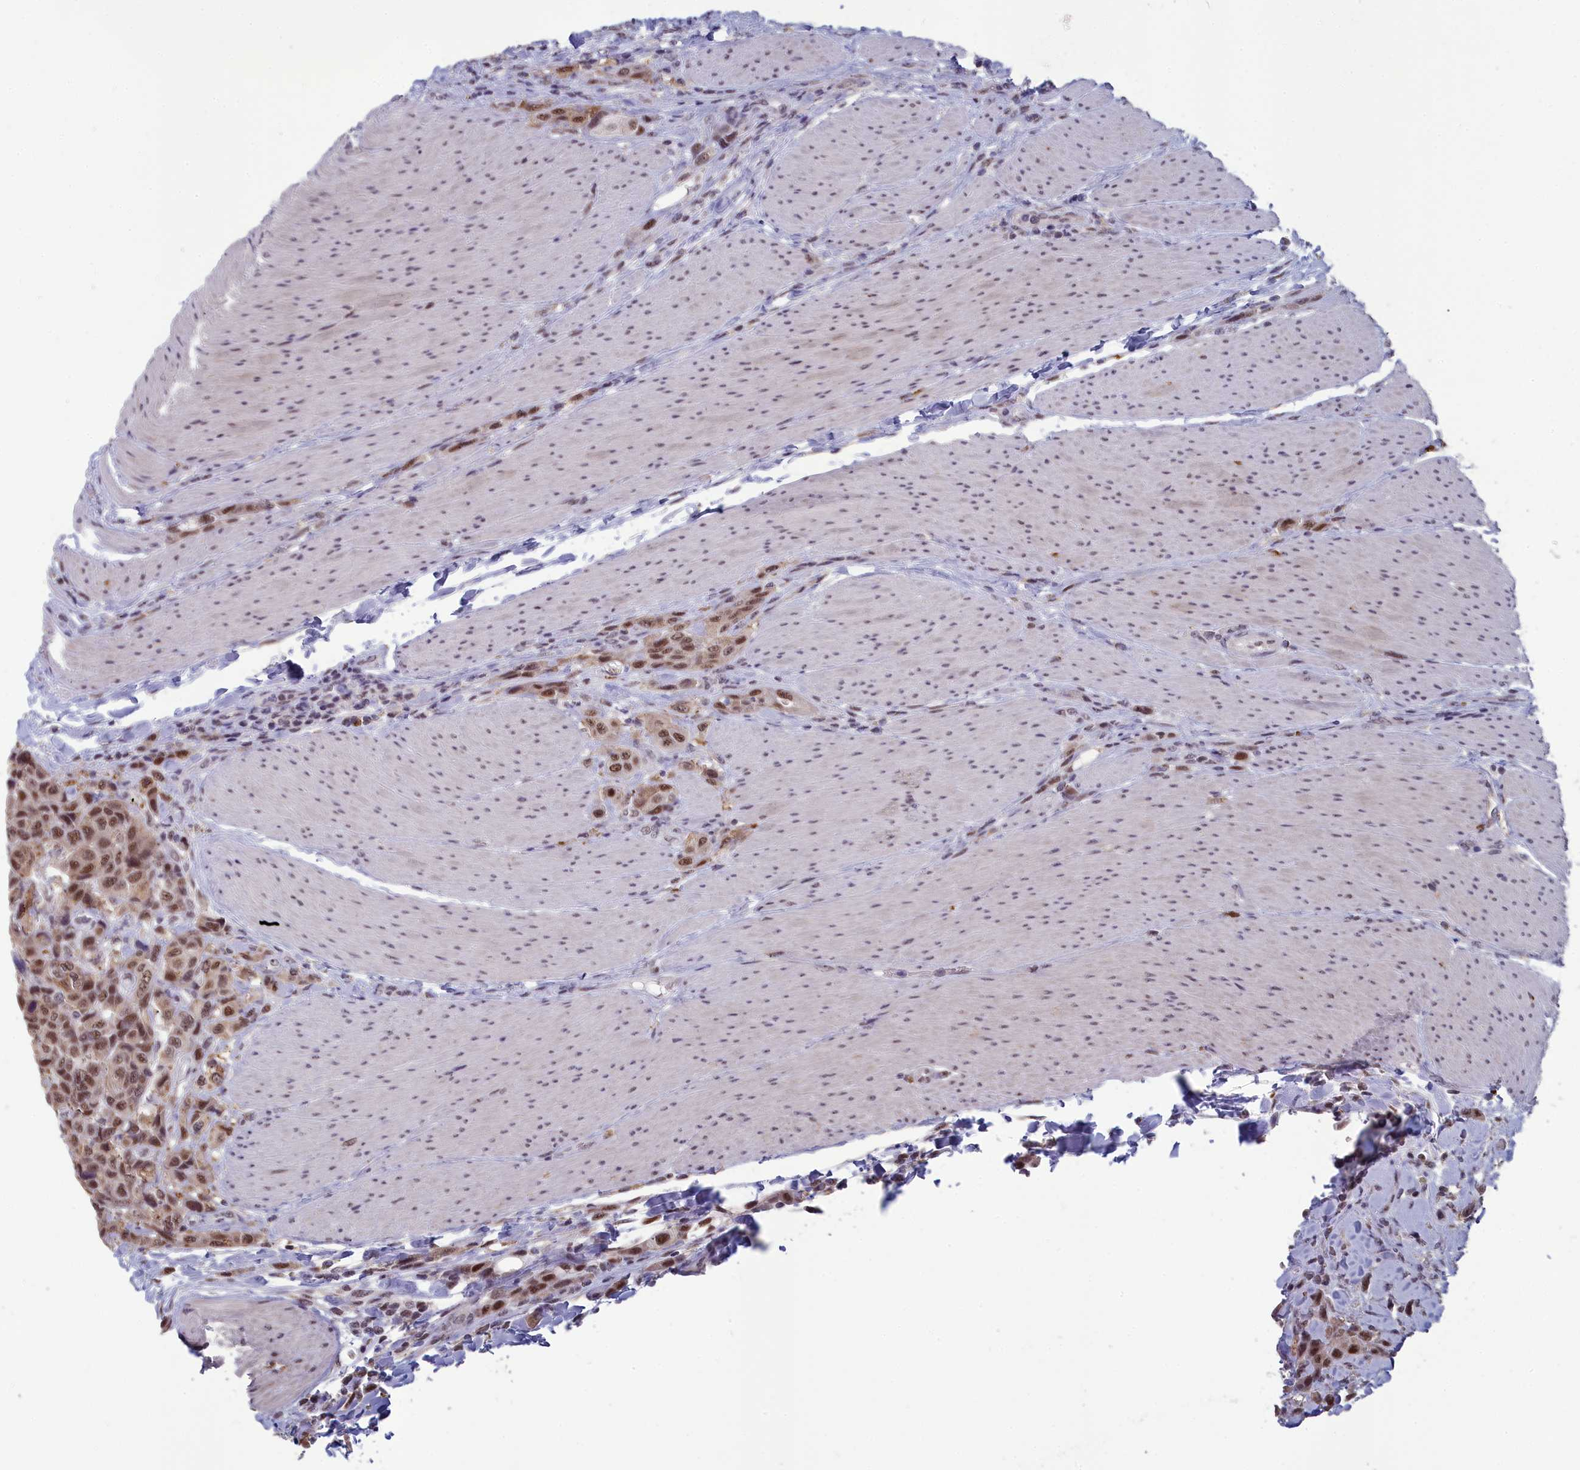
{"staining": {"intensity": "moderate", "quantity": ">75%", "location": "nuclear"}, "tissue": "urothelial cancer", "cell_type": "Tumor cells", "image_type": "cancer", "snomed": [{"axis": "morphology", "description": "Urothelial carcinoma, High grade"}, {"axis": "topography", "description": "Urinary bladder"}], "caption": "Protein expression analysis of urothelial cancer exhibits moderate nuclear positivity in about >75% of tumor cells. (DAB (3,3'-diaminobenzidine) IHC, brown staining for protein, blue staining for nuclei).", "gene": "MT-CO3", "patient": {"sex": "male", "age": 50}}